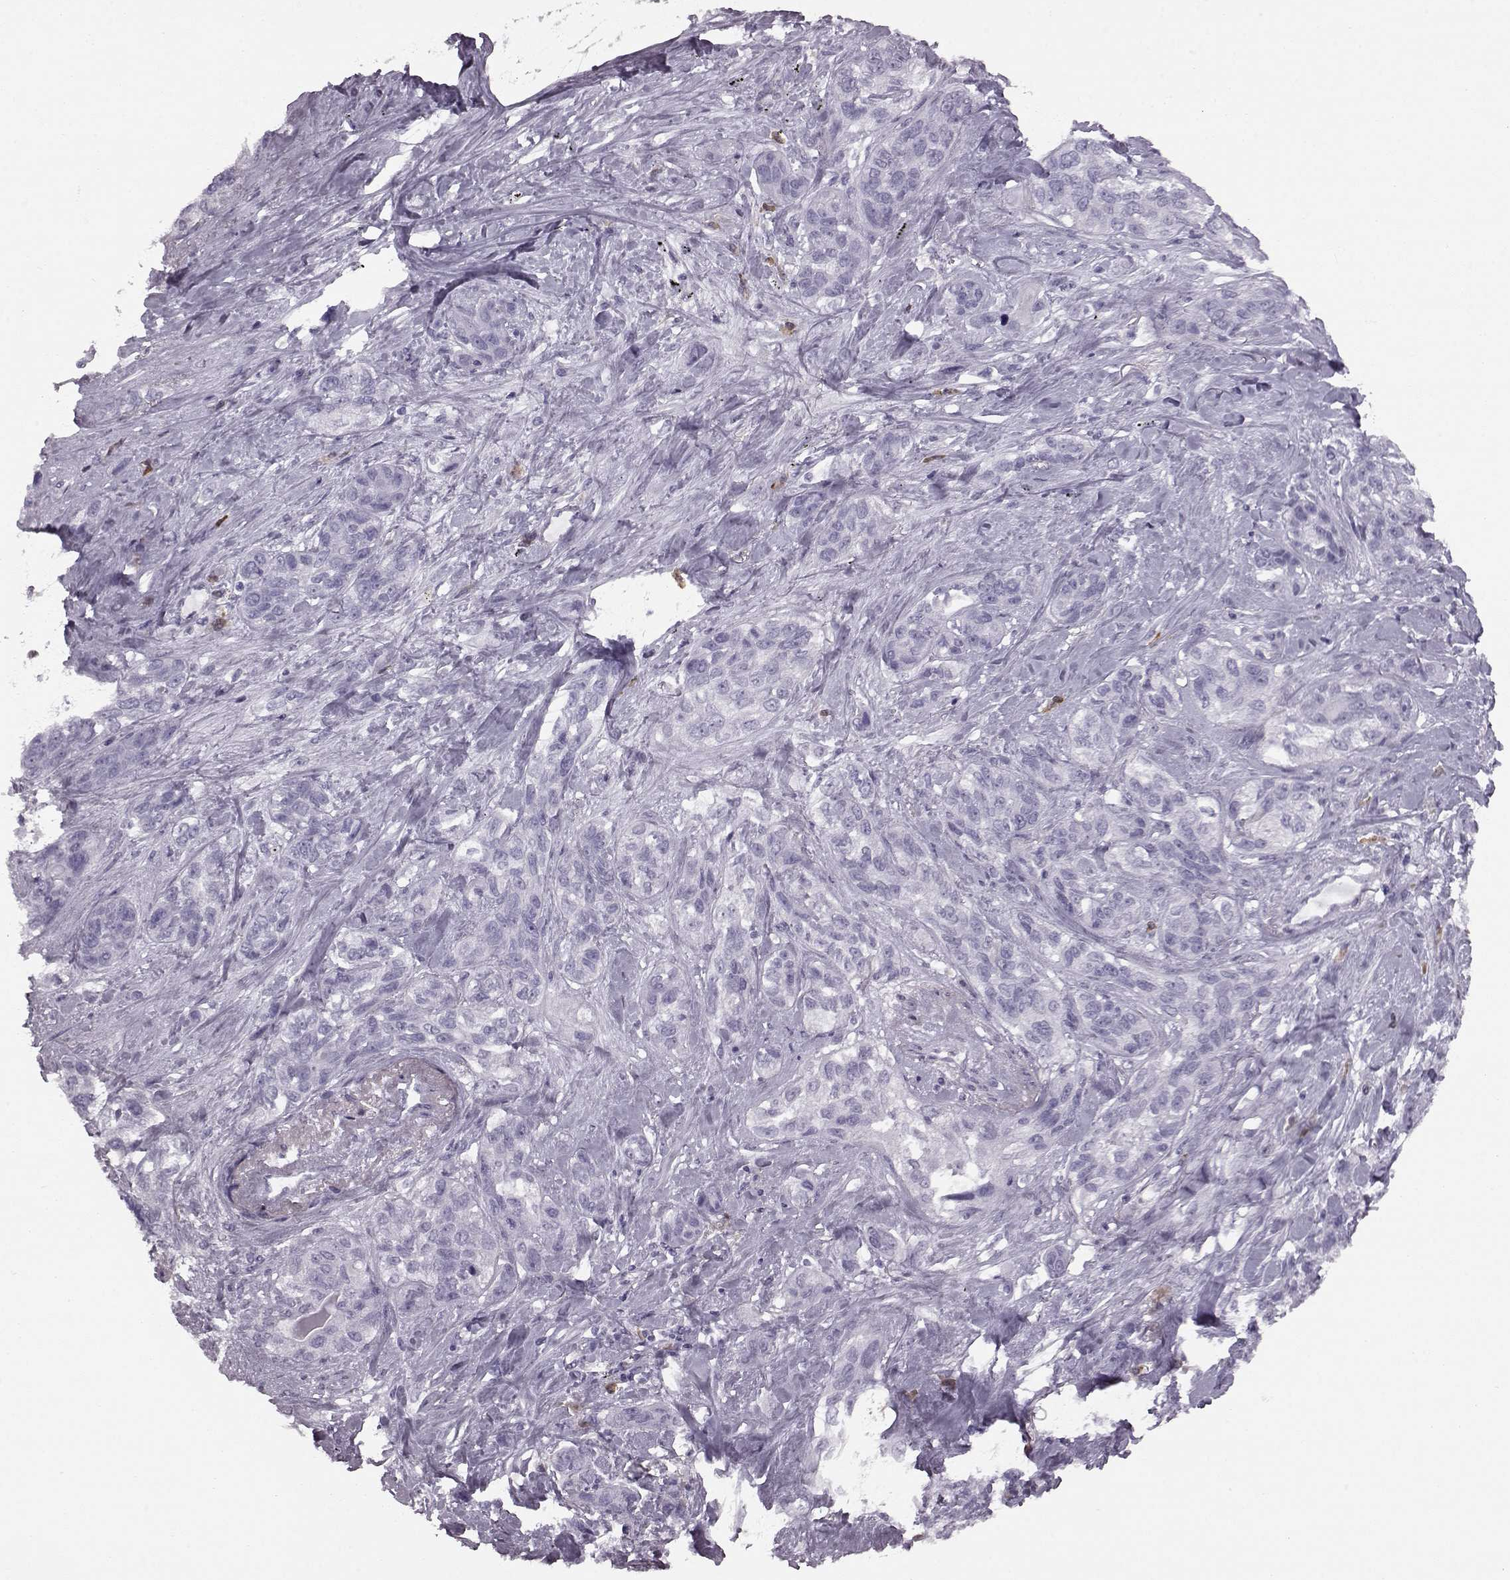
{"staining": {"intensity": "negative", "quantity": "none", "location": "none"}, "tissue": "lung cancer", "cell_type": "Tumor cells", "image_type": "cancer", "snomed": [{"axis": "morphology", "description": "Squamous cell carcinoma, NOS"}, {"axis": "topography", "description": "Lung"}], "caption": "Image shows no significant protein expression in tumor cells of lung cancer (squamous cell carcinoma).", "gene": "JSRP1", "patient": {"sex": "female", "age": 70}}